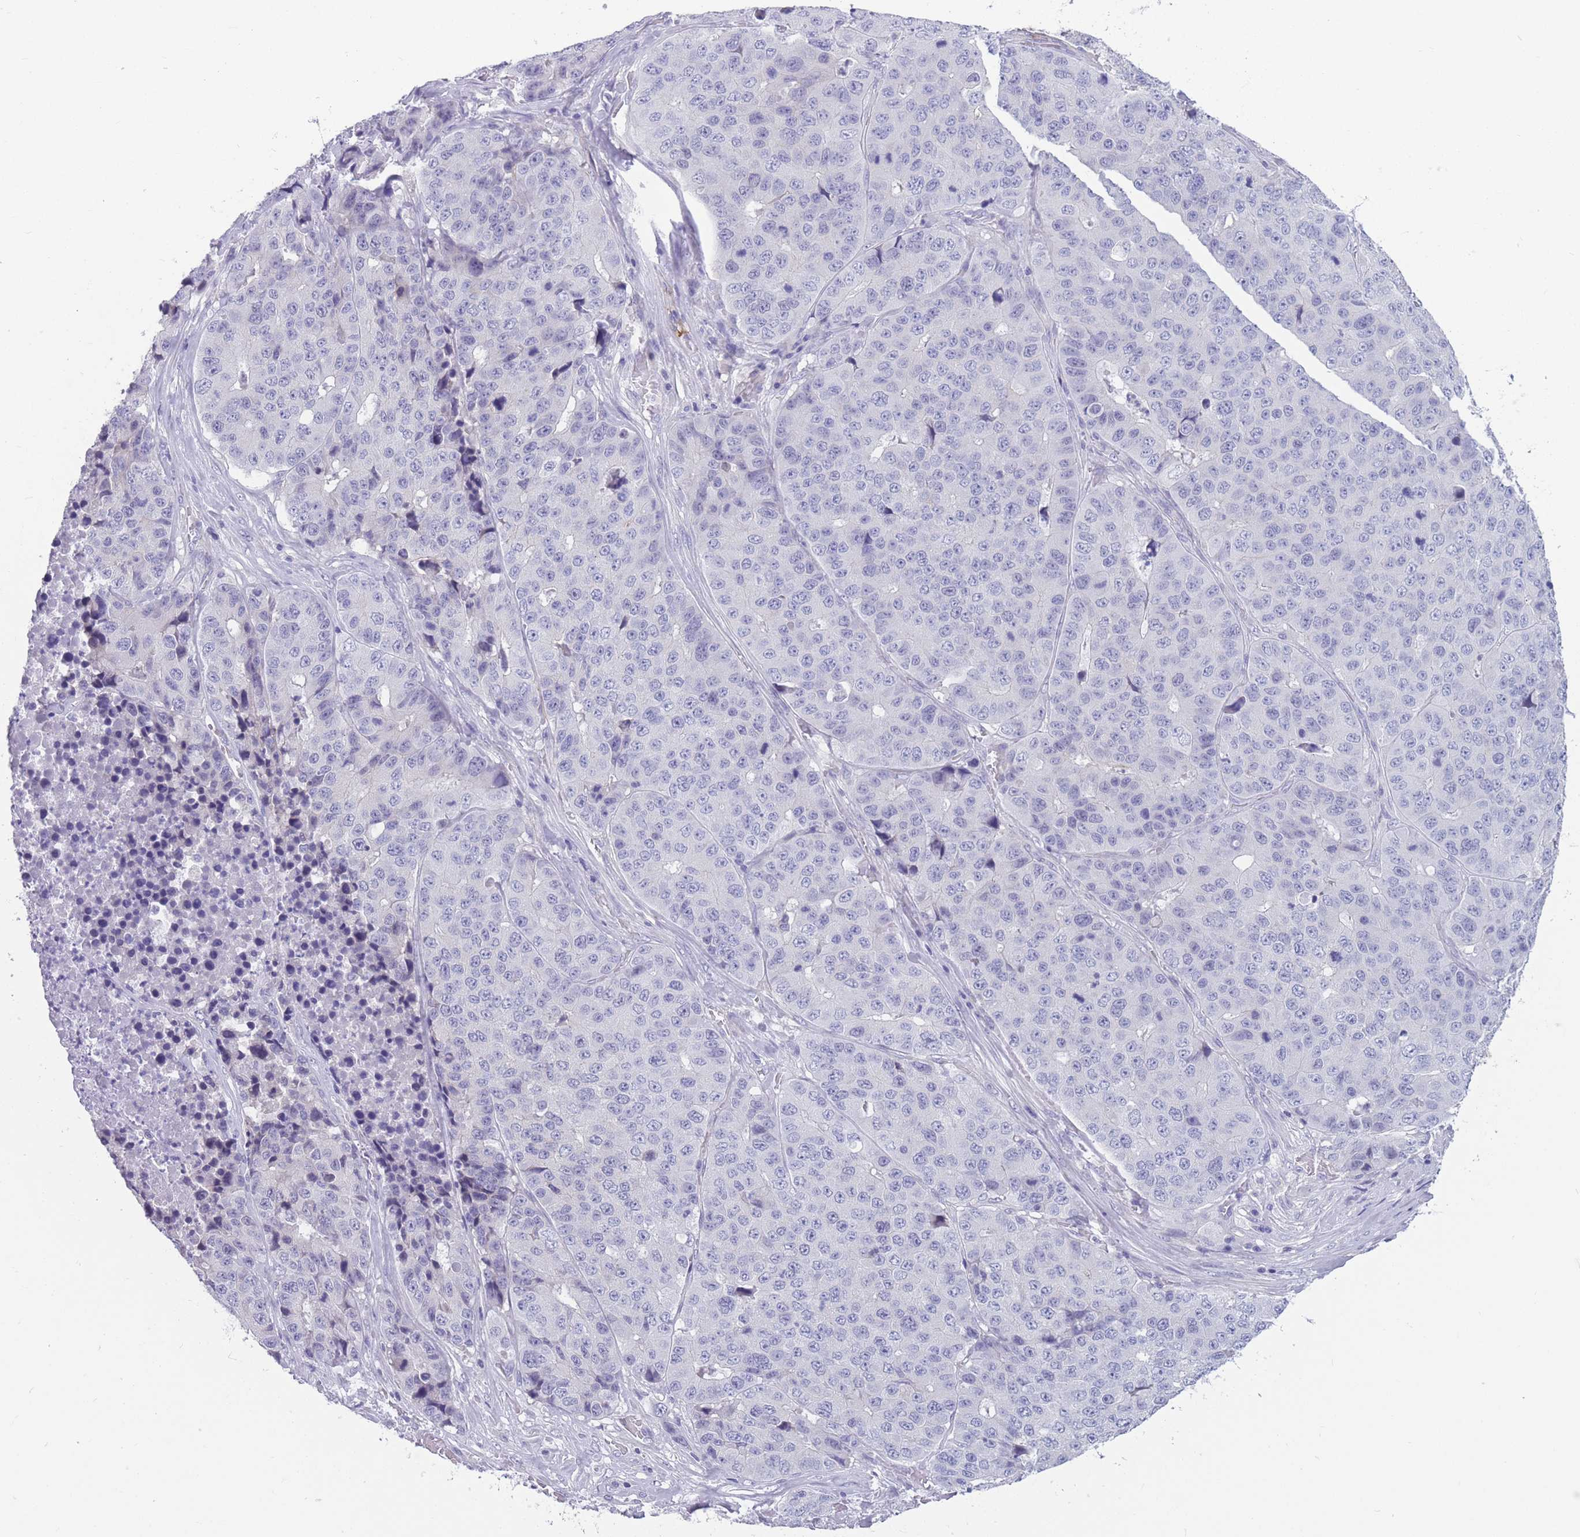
{"staining": {"intensity": "negative", "quantity": "none", "location": "none"}, "tissue": "stomach cancer", "cell_type": "Tumor cells", "image_type": "cancer", "snomed": [{"axis": "morphology", "description": "Adenocarcinoma, NOS"}, {"axis": "topography", "description": "Stomach"}], "caption": "A histopathology image of stomach cancer (adenocarcinoma) stained for a protein exhibits no brown staining in tumor cells. Nuclei are stained in blue.", "gene": "DPYD", "patient": {"sex": "male", "age": 71}}